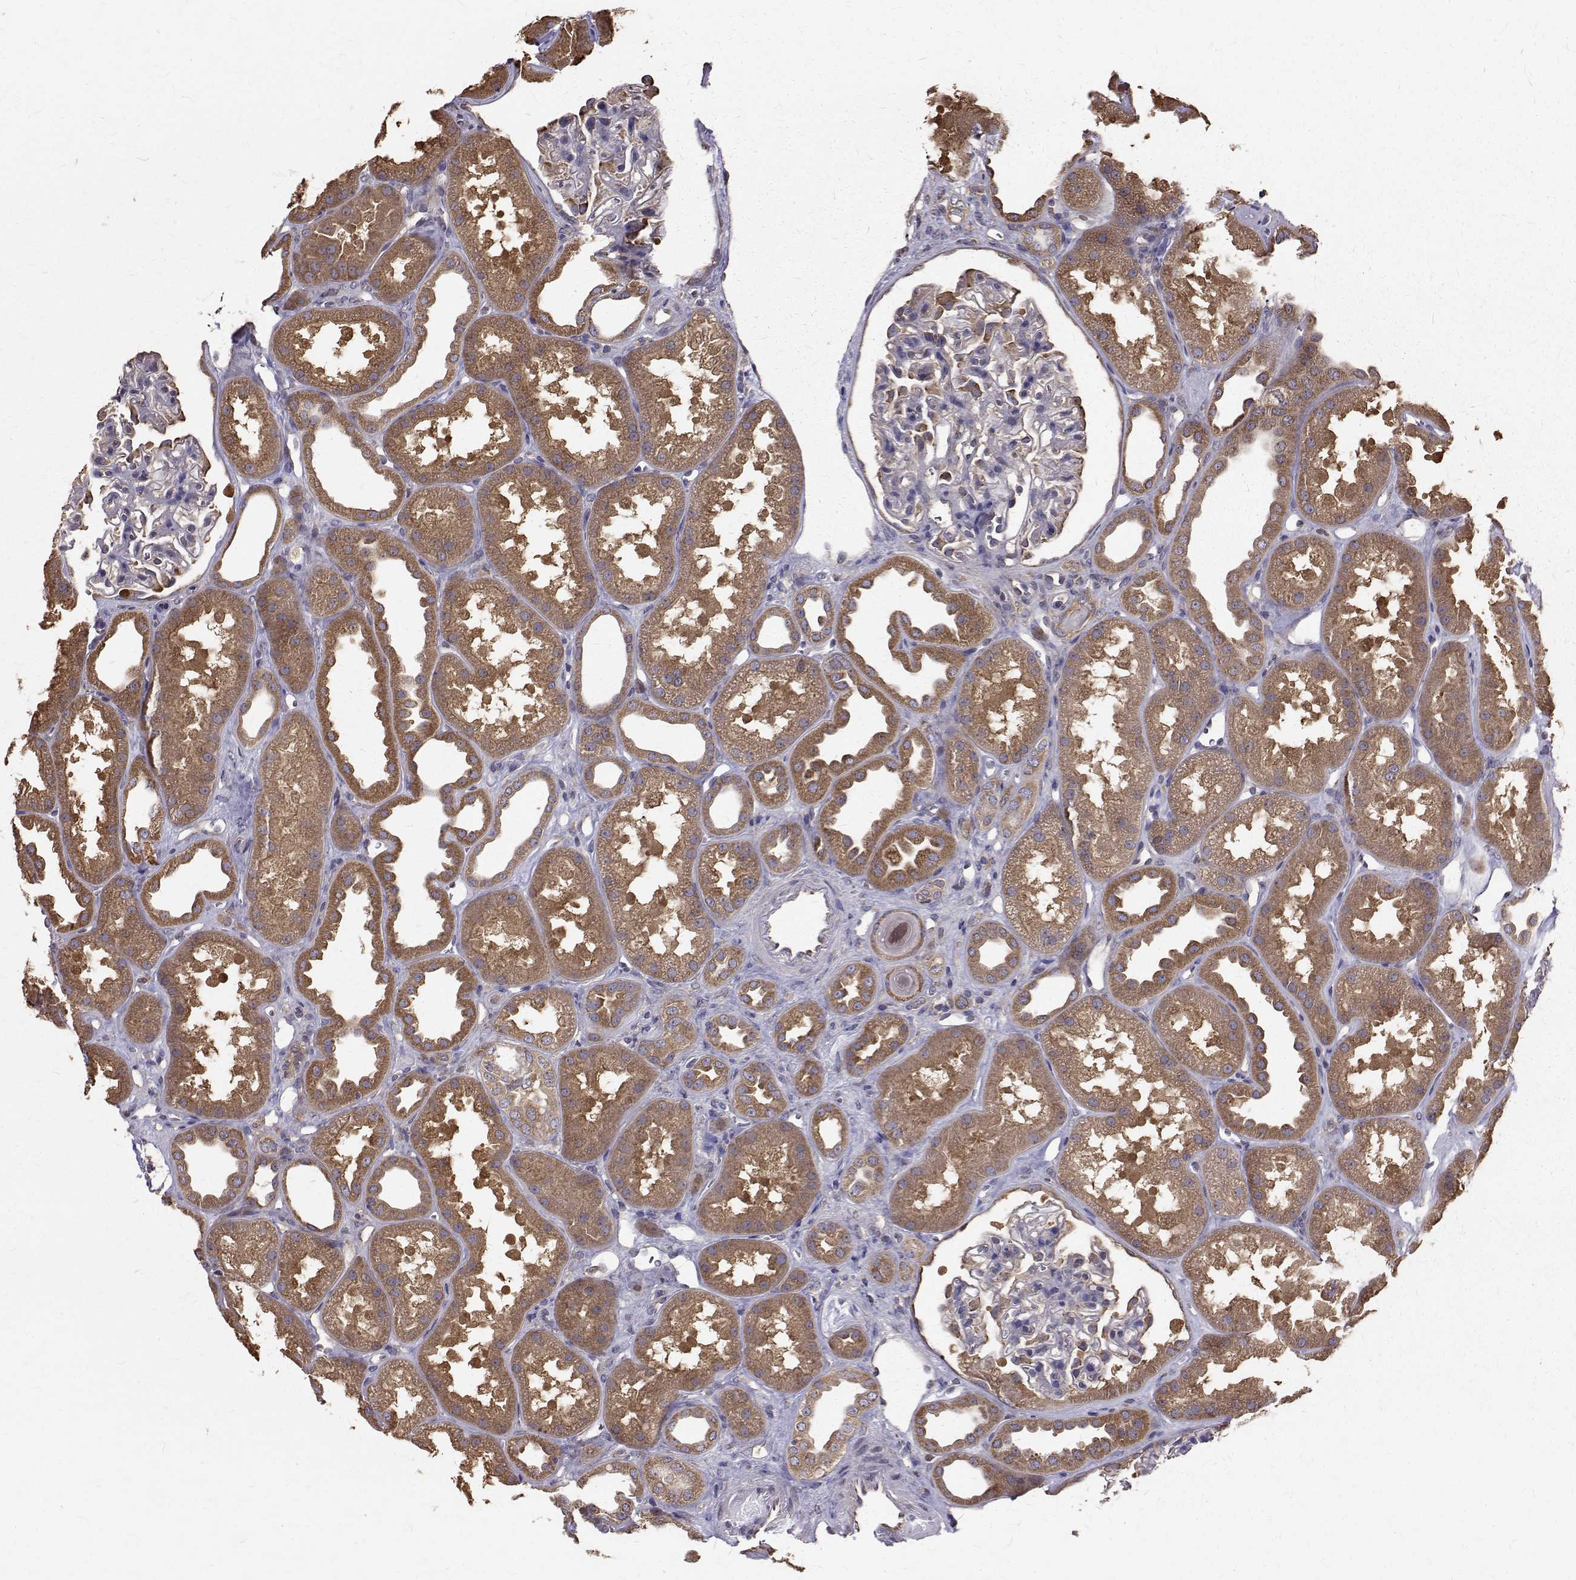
{"staining": {"intensity": "moderate", "quantity": "<25%", "location": "cytoplasmic/membranous"}, "tissue": "kidney", "cell_type": "Cells in glomeruli", "image_type": "normal", "snomed": [{"axis": "morphology", "description": "Normal tissue, NOS"}, {"axis": "topography", "description": "Kidney"}], "caption": "Cells in glomeruli exhibit low levels of moderate cytoplasmic/membranous expression in approximately <25% of cells in normal kidney.", "gene": "FARSB", "patient": {"sex": "male", "age": 61}}